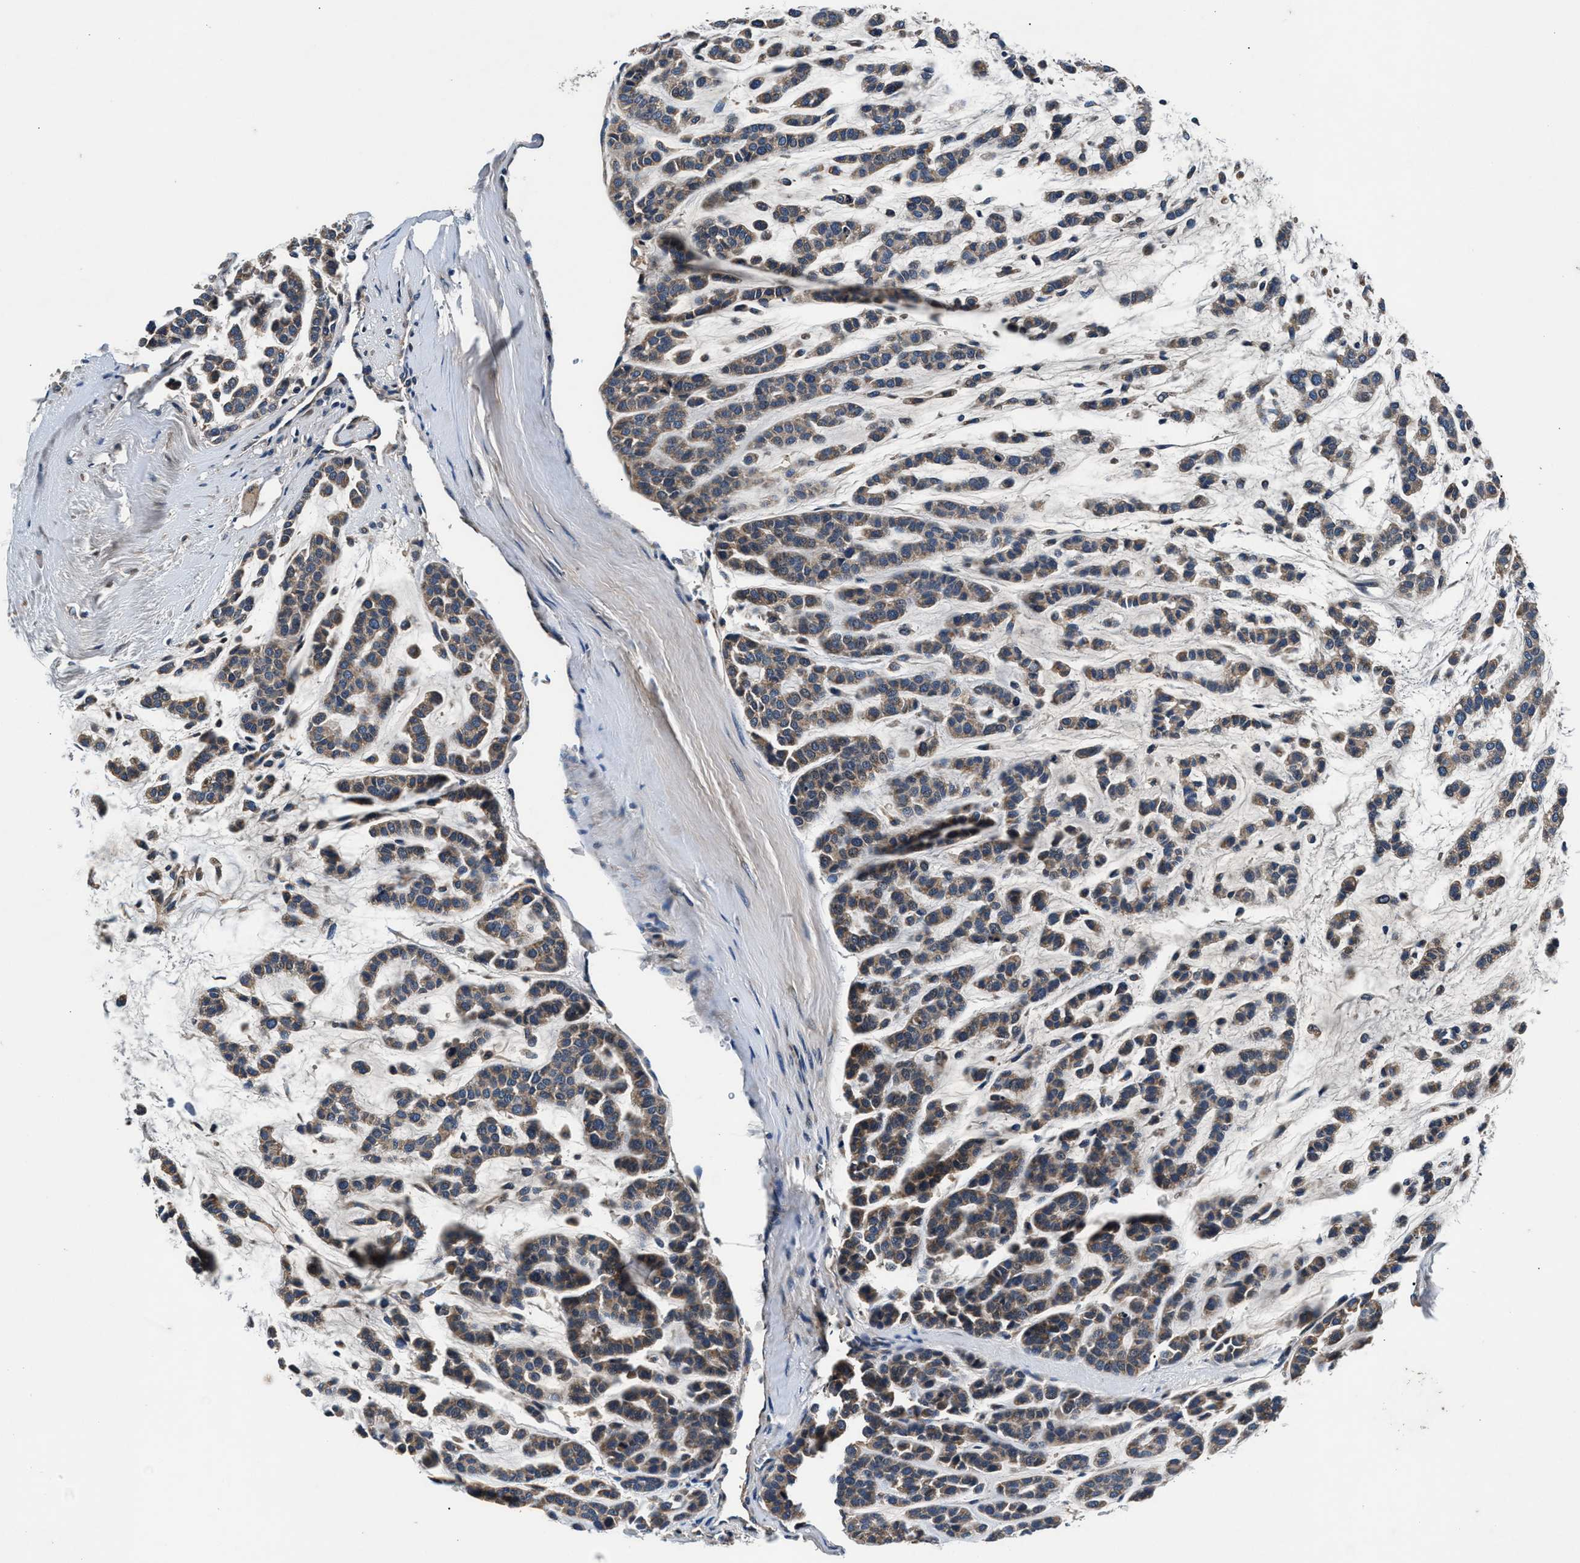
{"staining": {"intensity": "moderate", "quantity": ">75%", "location": "cytoplasmic/membranous"}, "tissue": "head and neck cancer", "cell_type": "Tumor cells", "image_type": "cancer", "snomed": [{"axis": "morphology", "description": "Adenocarcinoma, NOS"}, {"axis": "morphology", "description": "Adenoma, NOS"}, {"axis": "topography", "description": "Head-Neck"}], "caption": "Adenoma (head and neck) tissue displays moderate cytoplasmic/membranous staining in approximately >75% of tumor cells", "gene": "IMMT", "patient": {"sex": "female", "age": 55}}